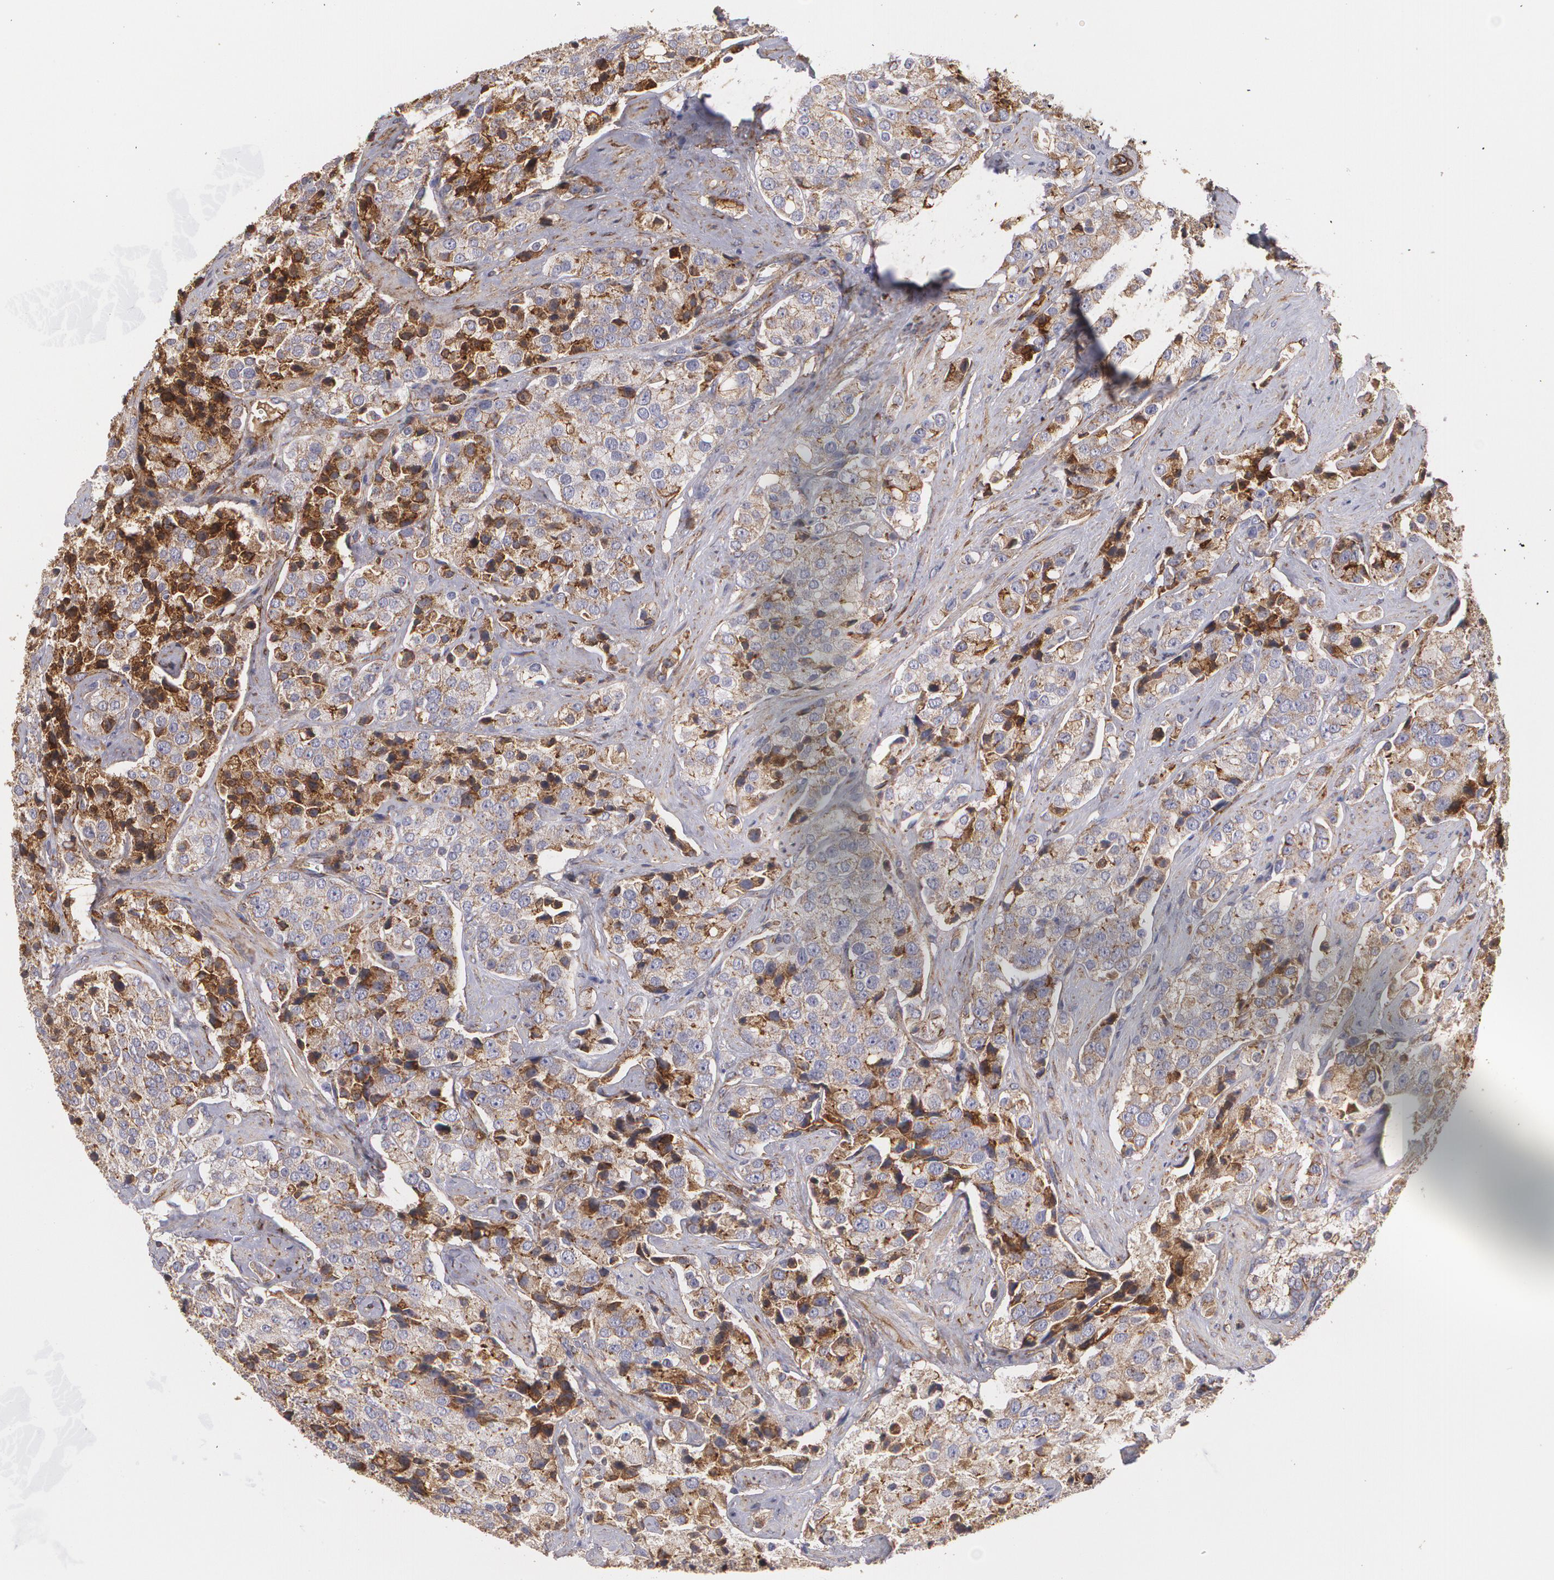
{"staining": {"intensity": "moderate", "quantity": ">75%", "location": "cytoplasmic/membranous"}, "tissue": "prostate cancer", "cell_type": "Tumor cells", "image_type": "cancer", "snomed": [{"axis": "morphology", "description": "Adenocarcinoma, Medium grade"}, {"axis": "topography", "description": "Prostate"}], "caption": "Immunohistochemistry (IHC) of prostate cancer (adenocarcinoma (medium-grade)) exhibits medium levels of moderate cytoplasmic/membranous expression in about >75% of tumor cells. (DAB (3,3'-diaminobenzidine) = brown stain, brightfield microscopy at high magnification).", "gene": "TJP1", "patient": {"sex": "male", "age": 70}}